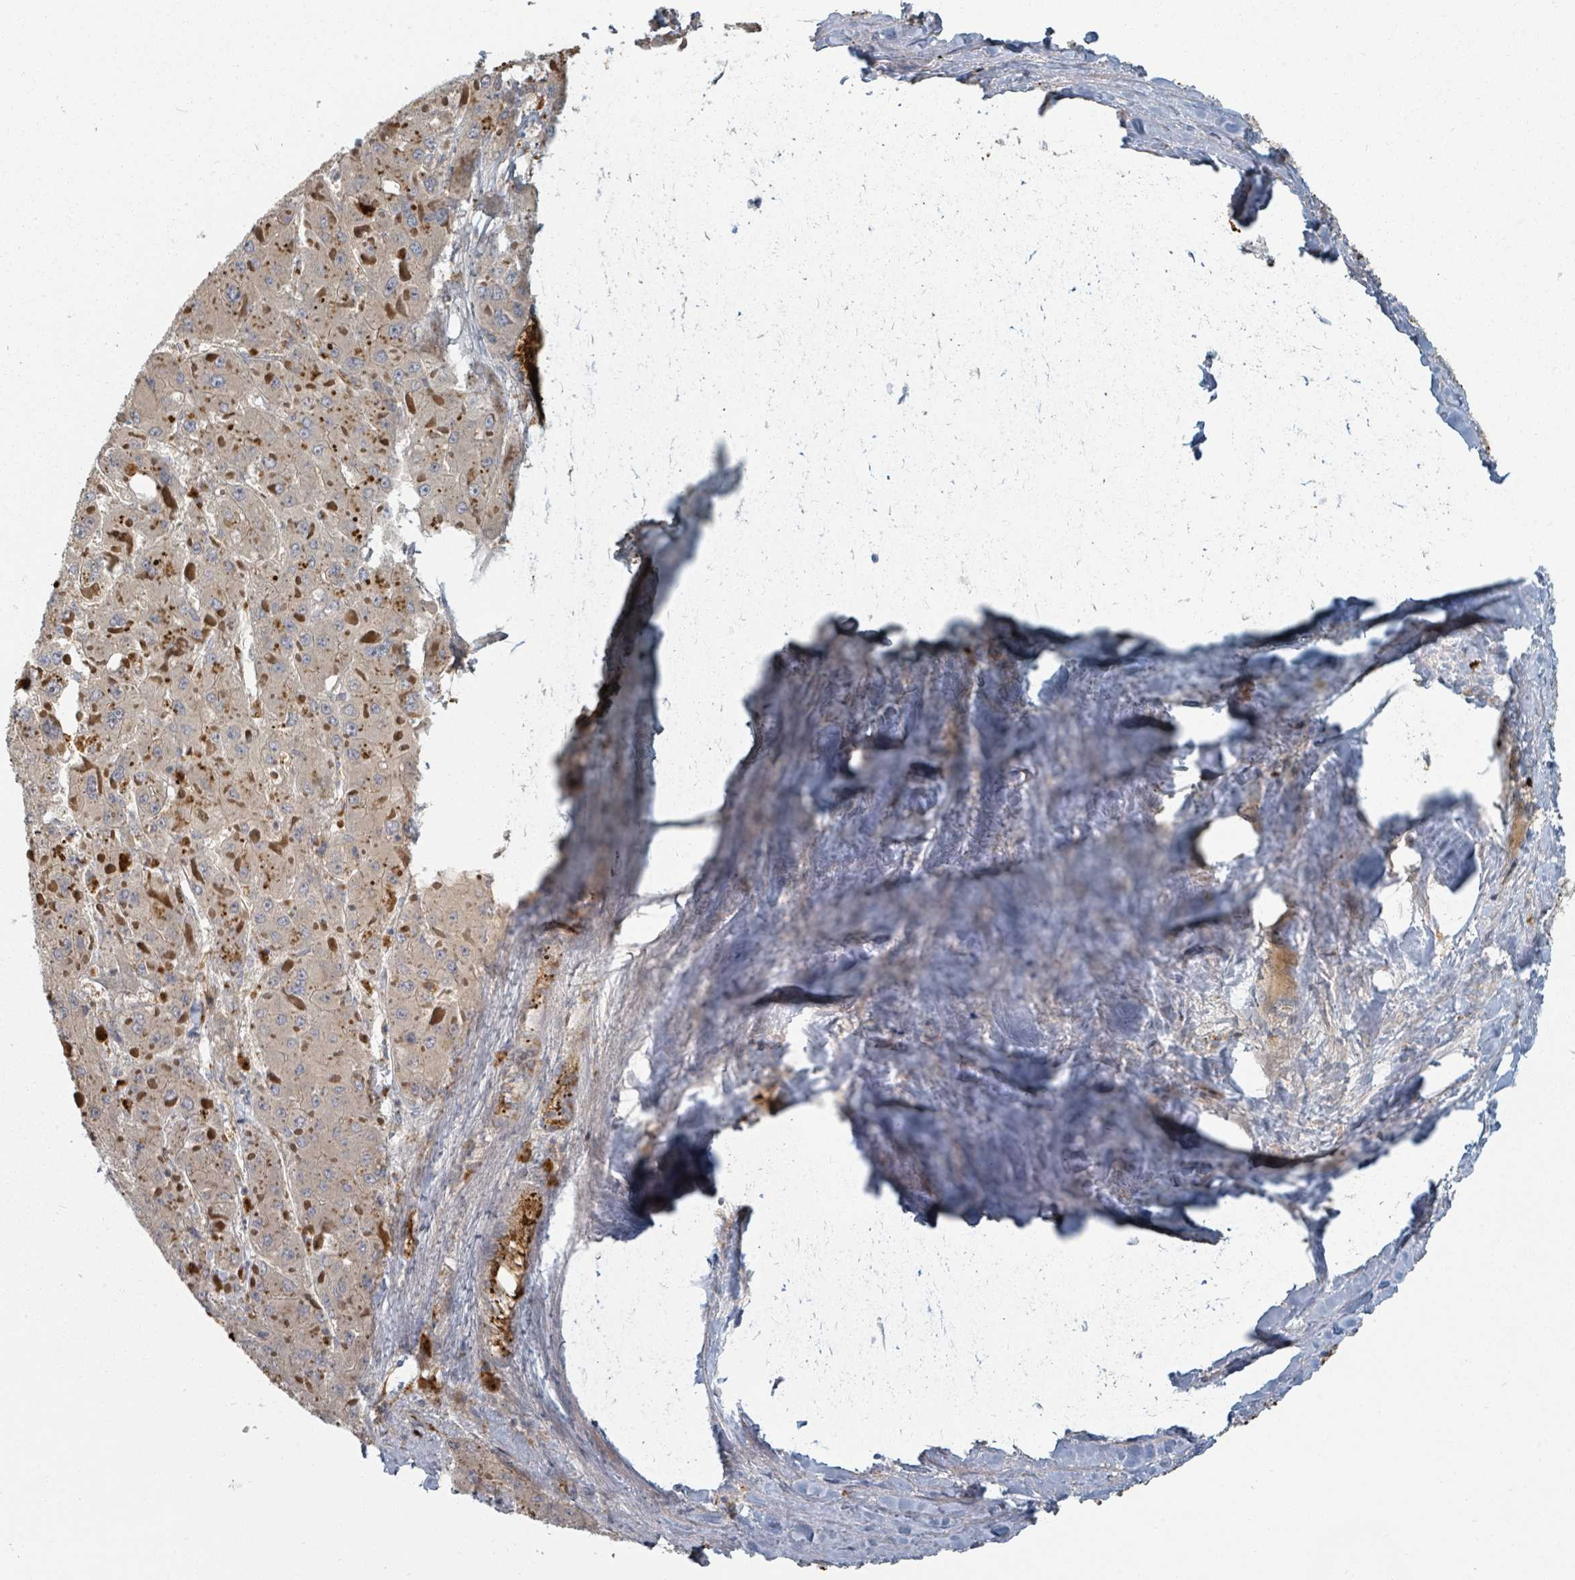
{"staining": {"intensity": "negative", "quantity": "none", "location": "none"}, "tissue": "liver cancer", "cell_type": "Tumor cells", "image_type": "cancer", "snomed": [{"axis": "morphology", "description": "Carcinoma, Hepatocellular, NOS"}, {"axis": "topography", "description": "Liver"}], "caption": "This is a micrograph of IHC staining of liver cancer (hepatocellular carcinoma), which shows no expression in tumor cells. The staining is performed using DAB brown chromogen with nuclei counter-stained in using hematoxylin.", "gene": "TRPC4AP", "patient": {"sex": "female", "age": 73}}